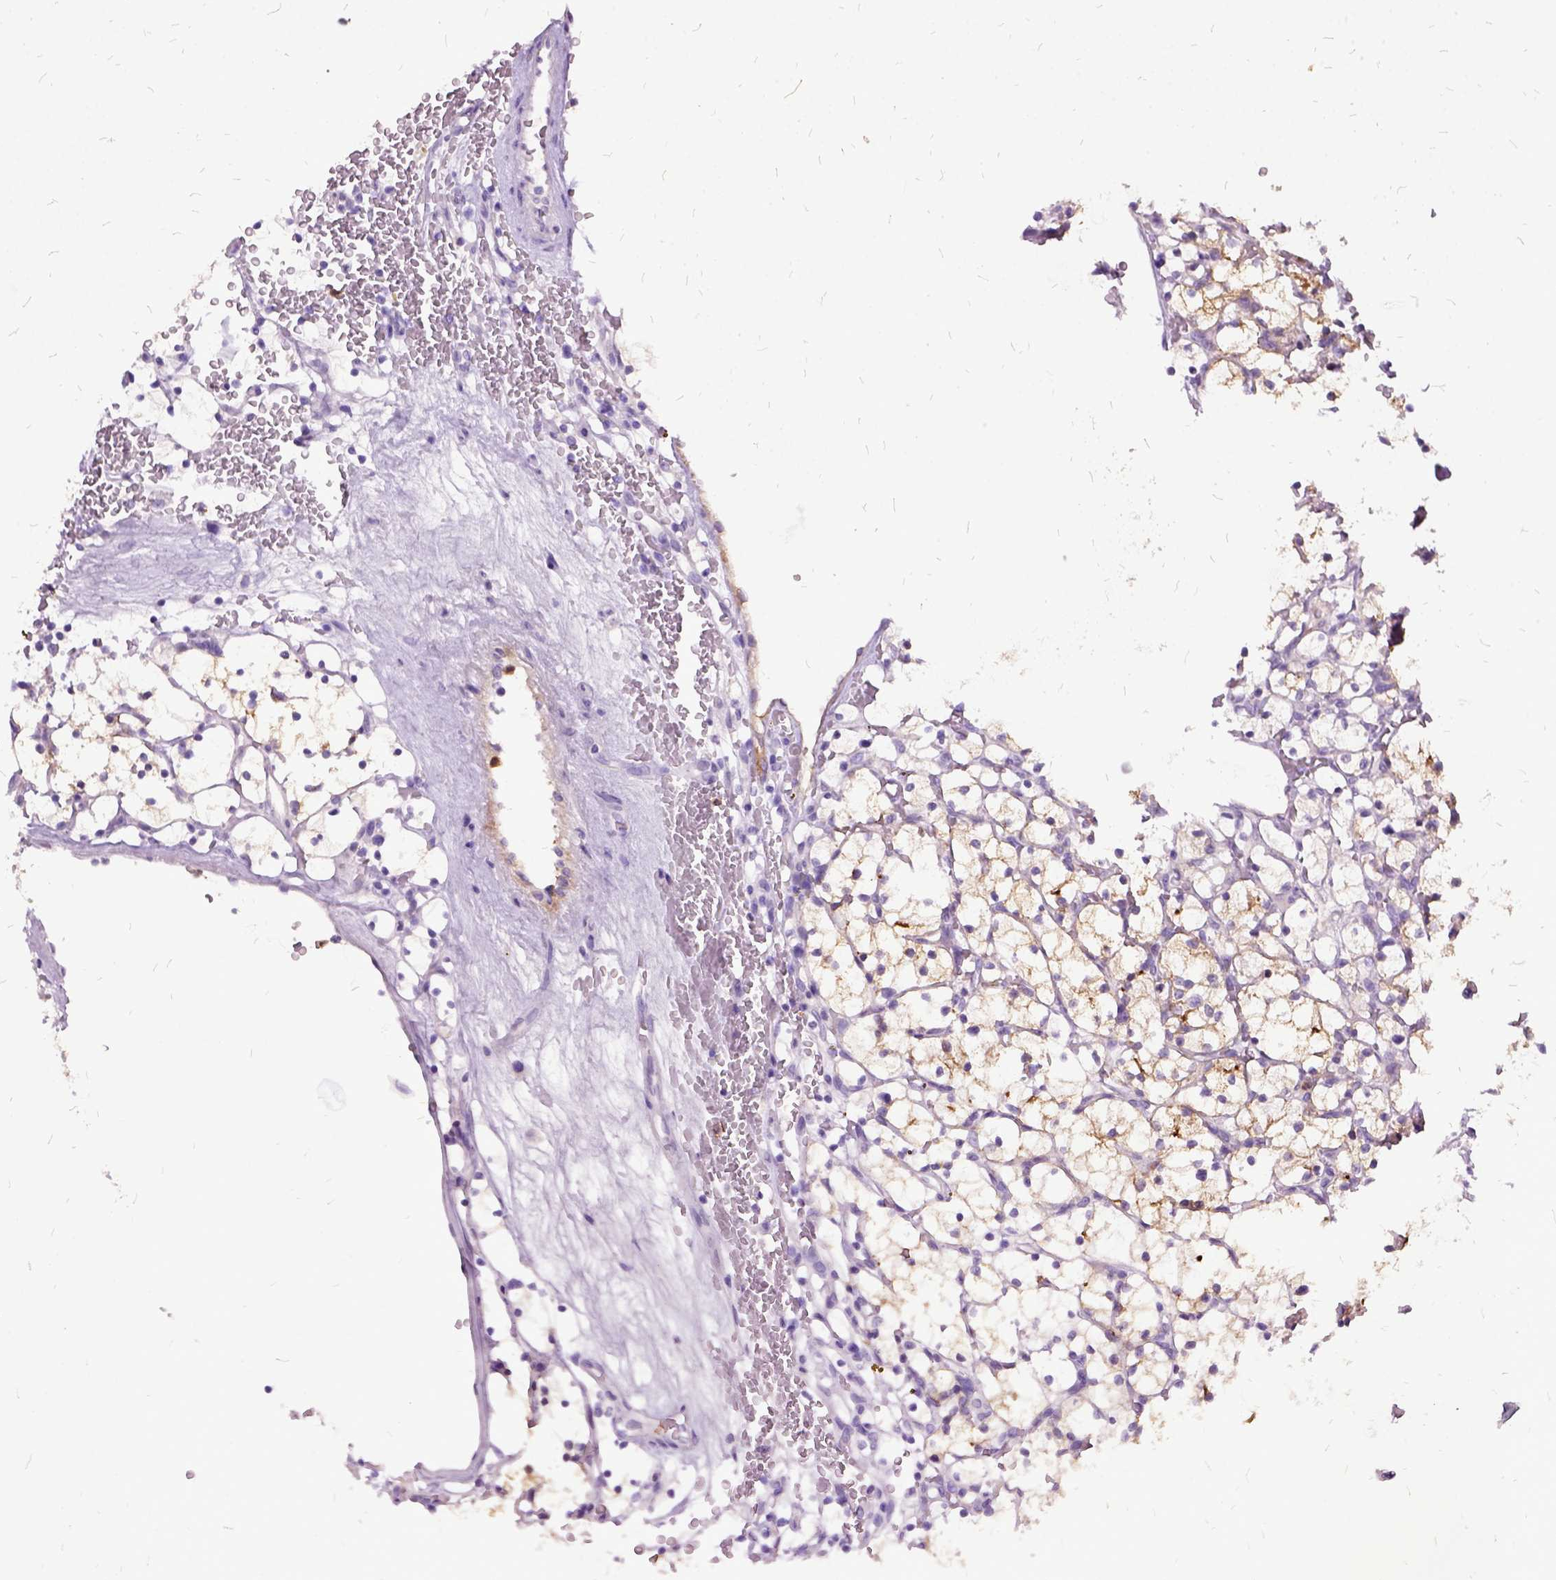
{"staining": {"intensity": "moderate", "quantity": "<25%", "location": "cytoplasmic/membranous"}, "tissue": "renal cancer", "cell_type": "Tumor cells", "image_type": "cancer", "snomed": [{"axis": "morphology", "description": "Adenocarcinoma, NOS"}, {"axis": "topography", "description": "Kidney"}], "caption": "Adenocarcinoma (renal) stained for a protein (brown) exhibits moderate cytoplasmic/membranous positive staining in about <25% of tumor cells.", "gene": "MME", "patient": {"sex": "female", "age": 64}}